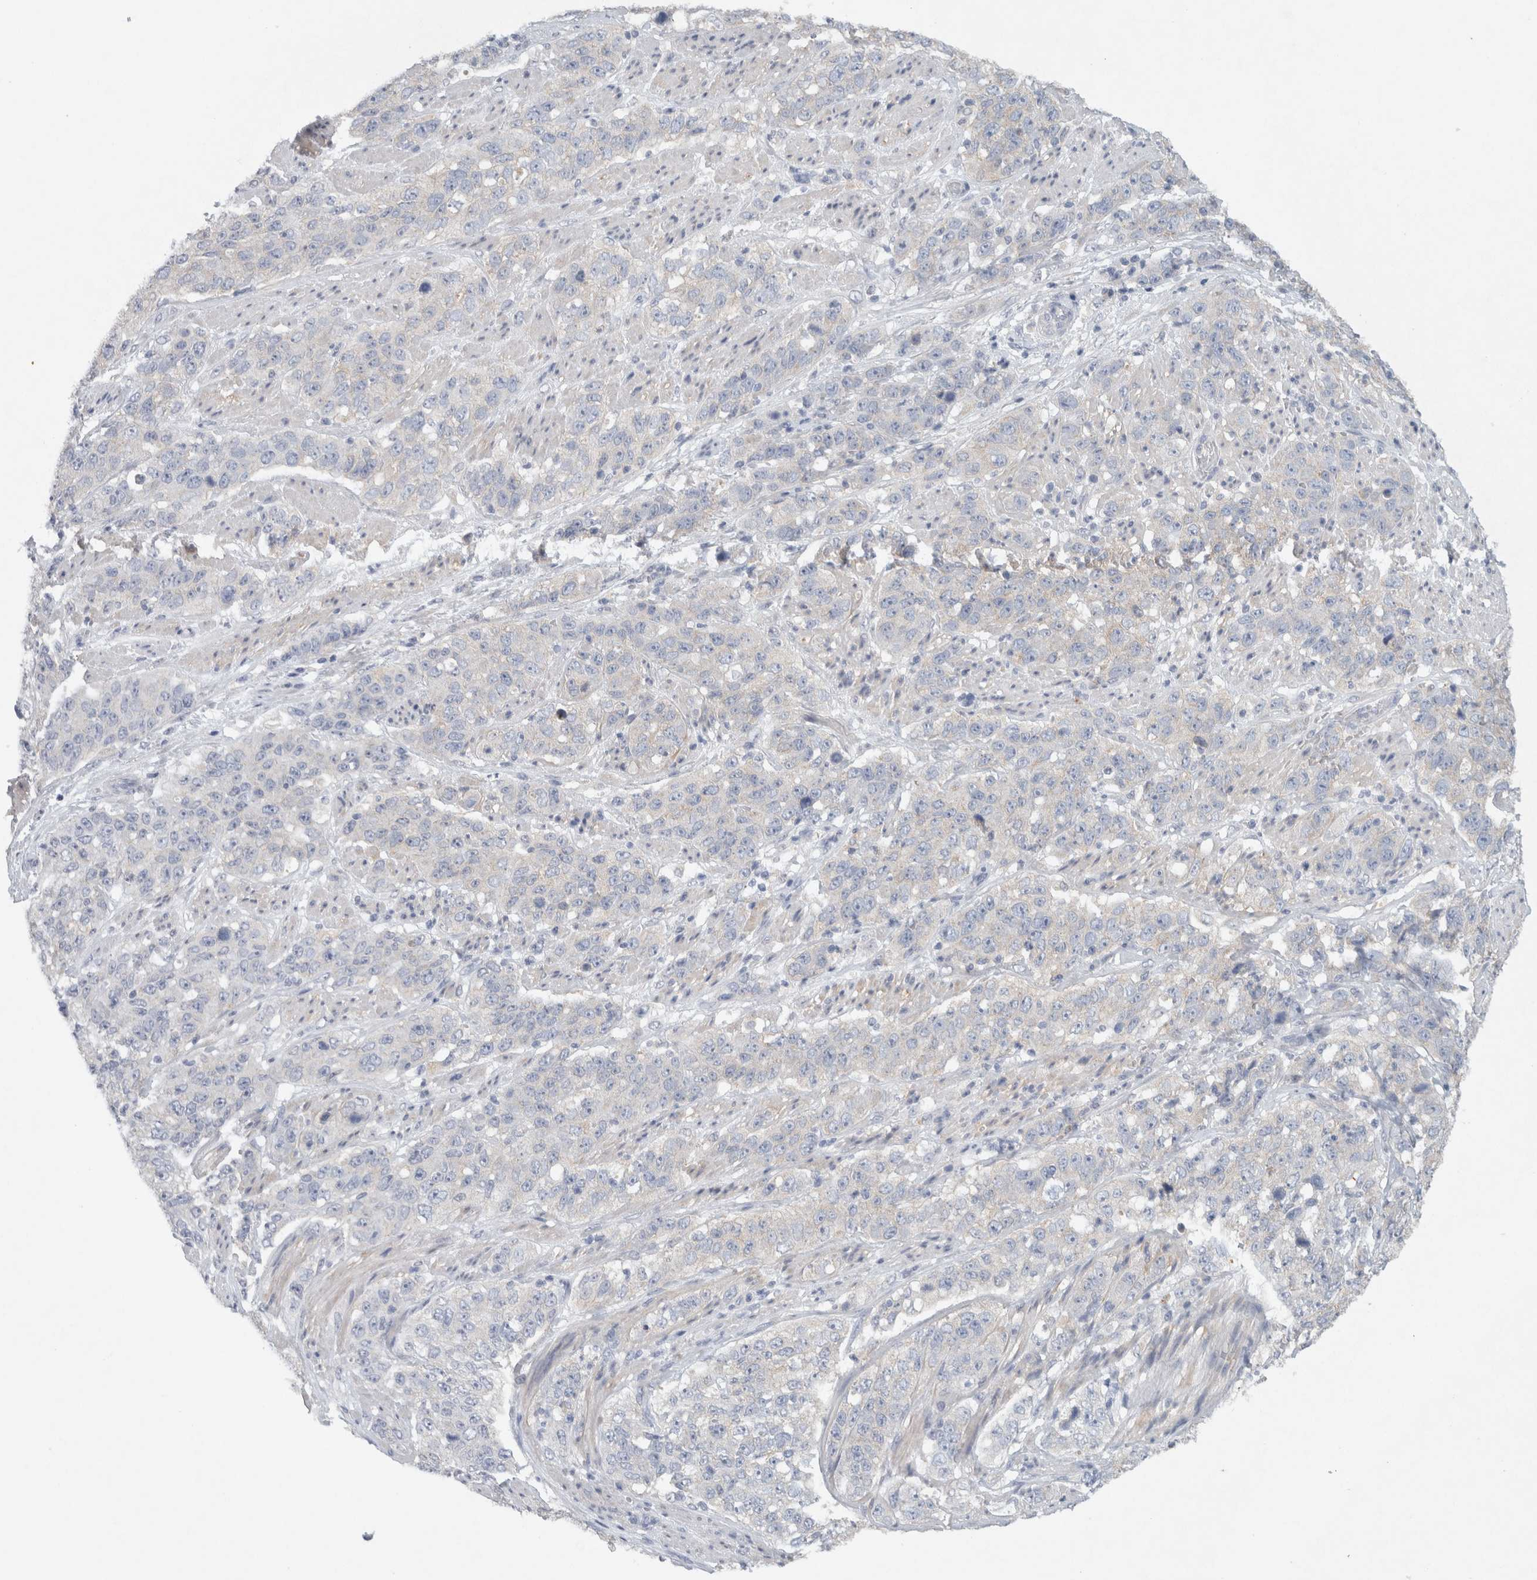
{"staining": {"intensity": "negative", "quantity": "none", "location": "none"}, "tissue": "stomach cancer", "cell_type": "Tumor cells", "image_type": "cancer", "snomed": [{"axis": "morphology", "description": "Adenocarcinoma, NOS"}, {"axis": "topography", "description": "Stomach"}], "caption": "A histopathology image of human adenocarcinoma (stomach) is negative for staining in tumor cells.", "gene": "RAB14", "patient": {"sex": "male", "age": 48}}